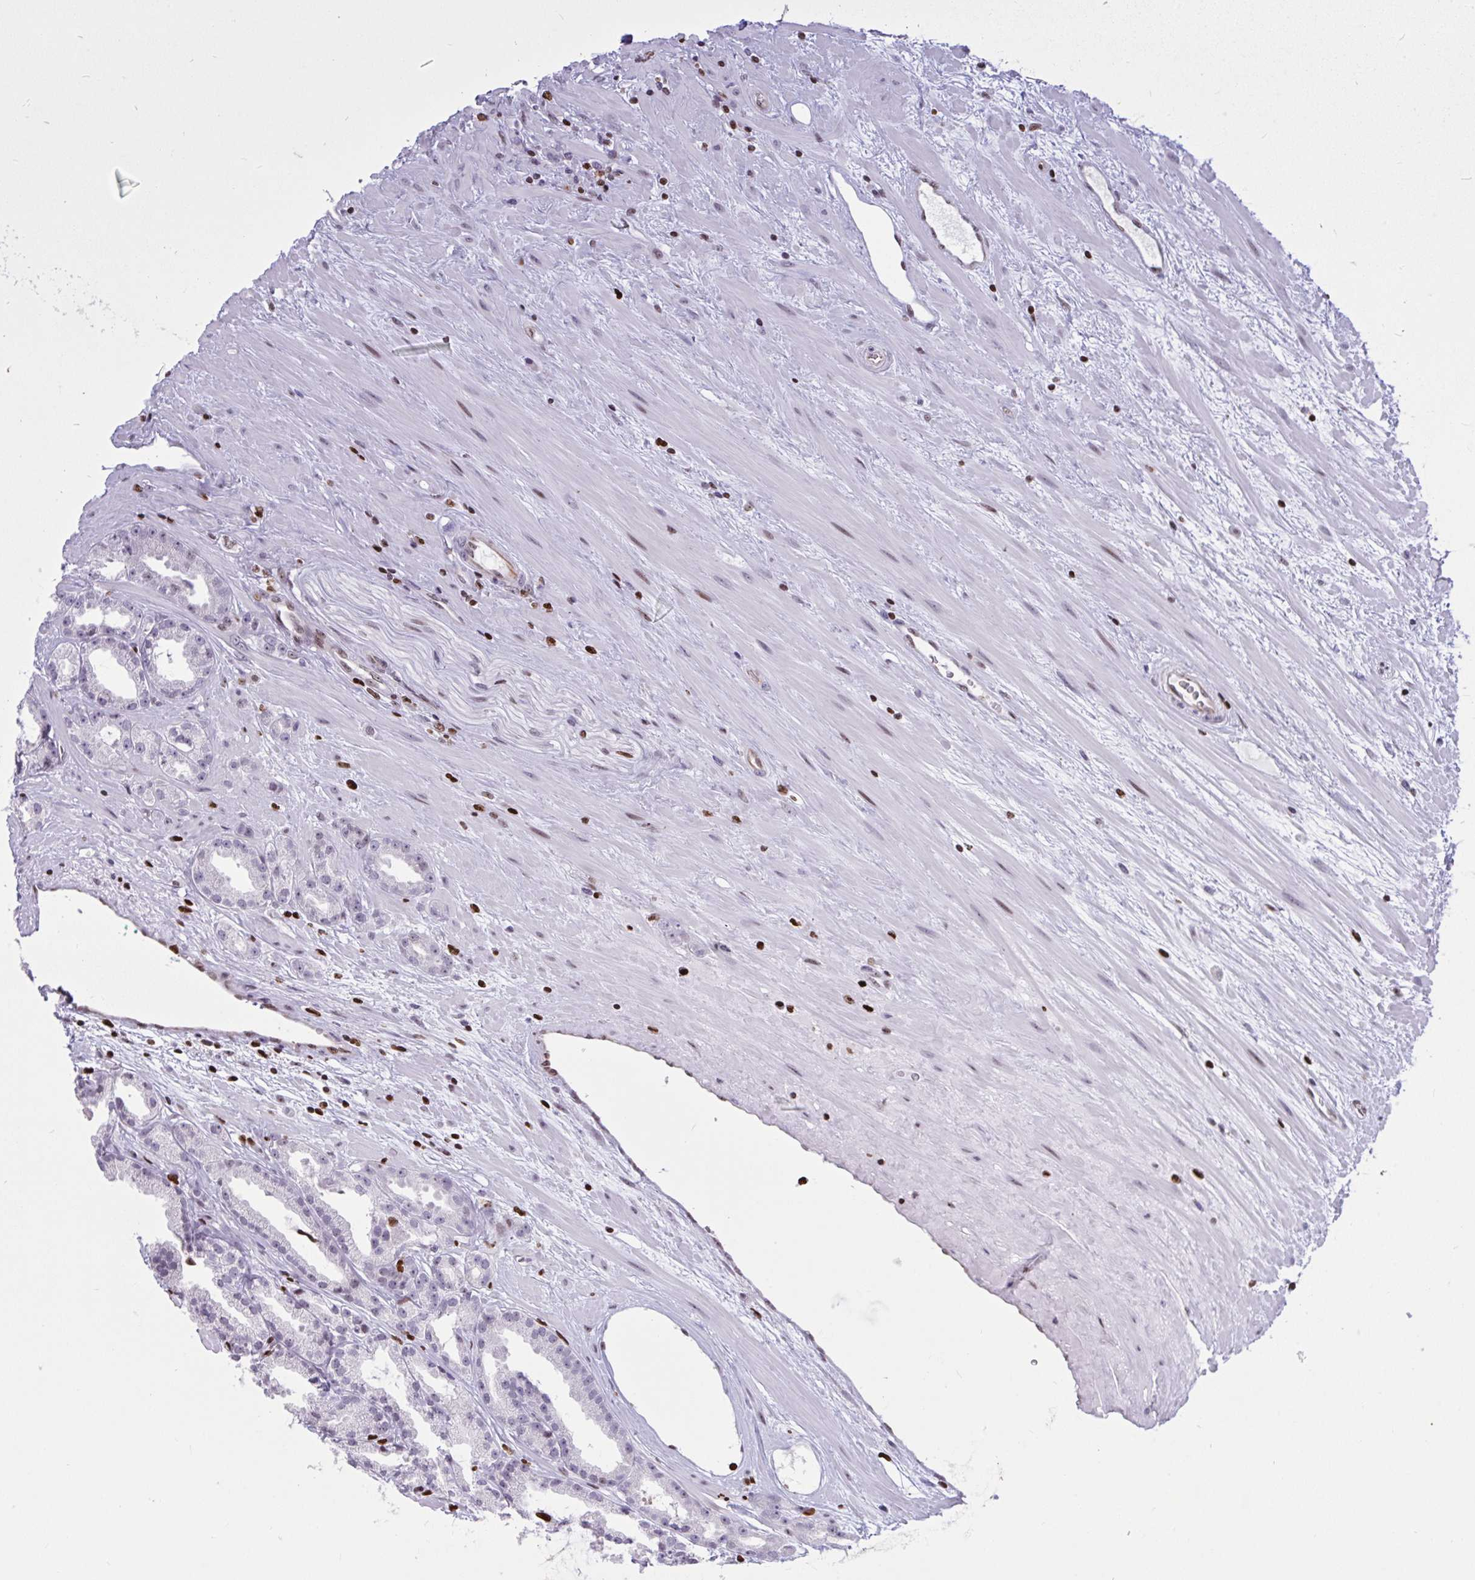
{"staining": {"intensity": "negative", "quantity": "none", "location": "none"}, "tissue": "prostate cancer", "cell_type": "Tumor cells", "image_type": "cancer", "snomed": [{"axis": "morphology", "description": "Adenocarcinoma, Low grade"}, {"axis": "topography", "description": "Prostate"}], "caption": "Tumor cells show no significant protein staining in prostate low-grade adenocarcinoma.", "gene": "HMGB2", "patient": {"sex": "male", "age": 61}}